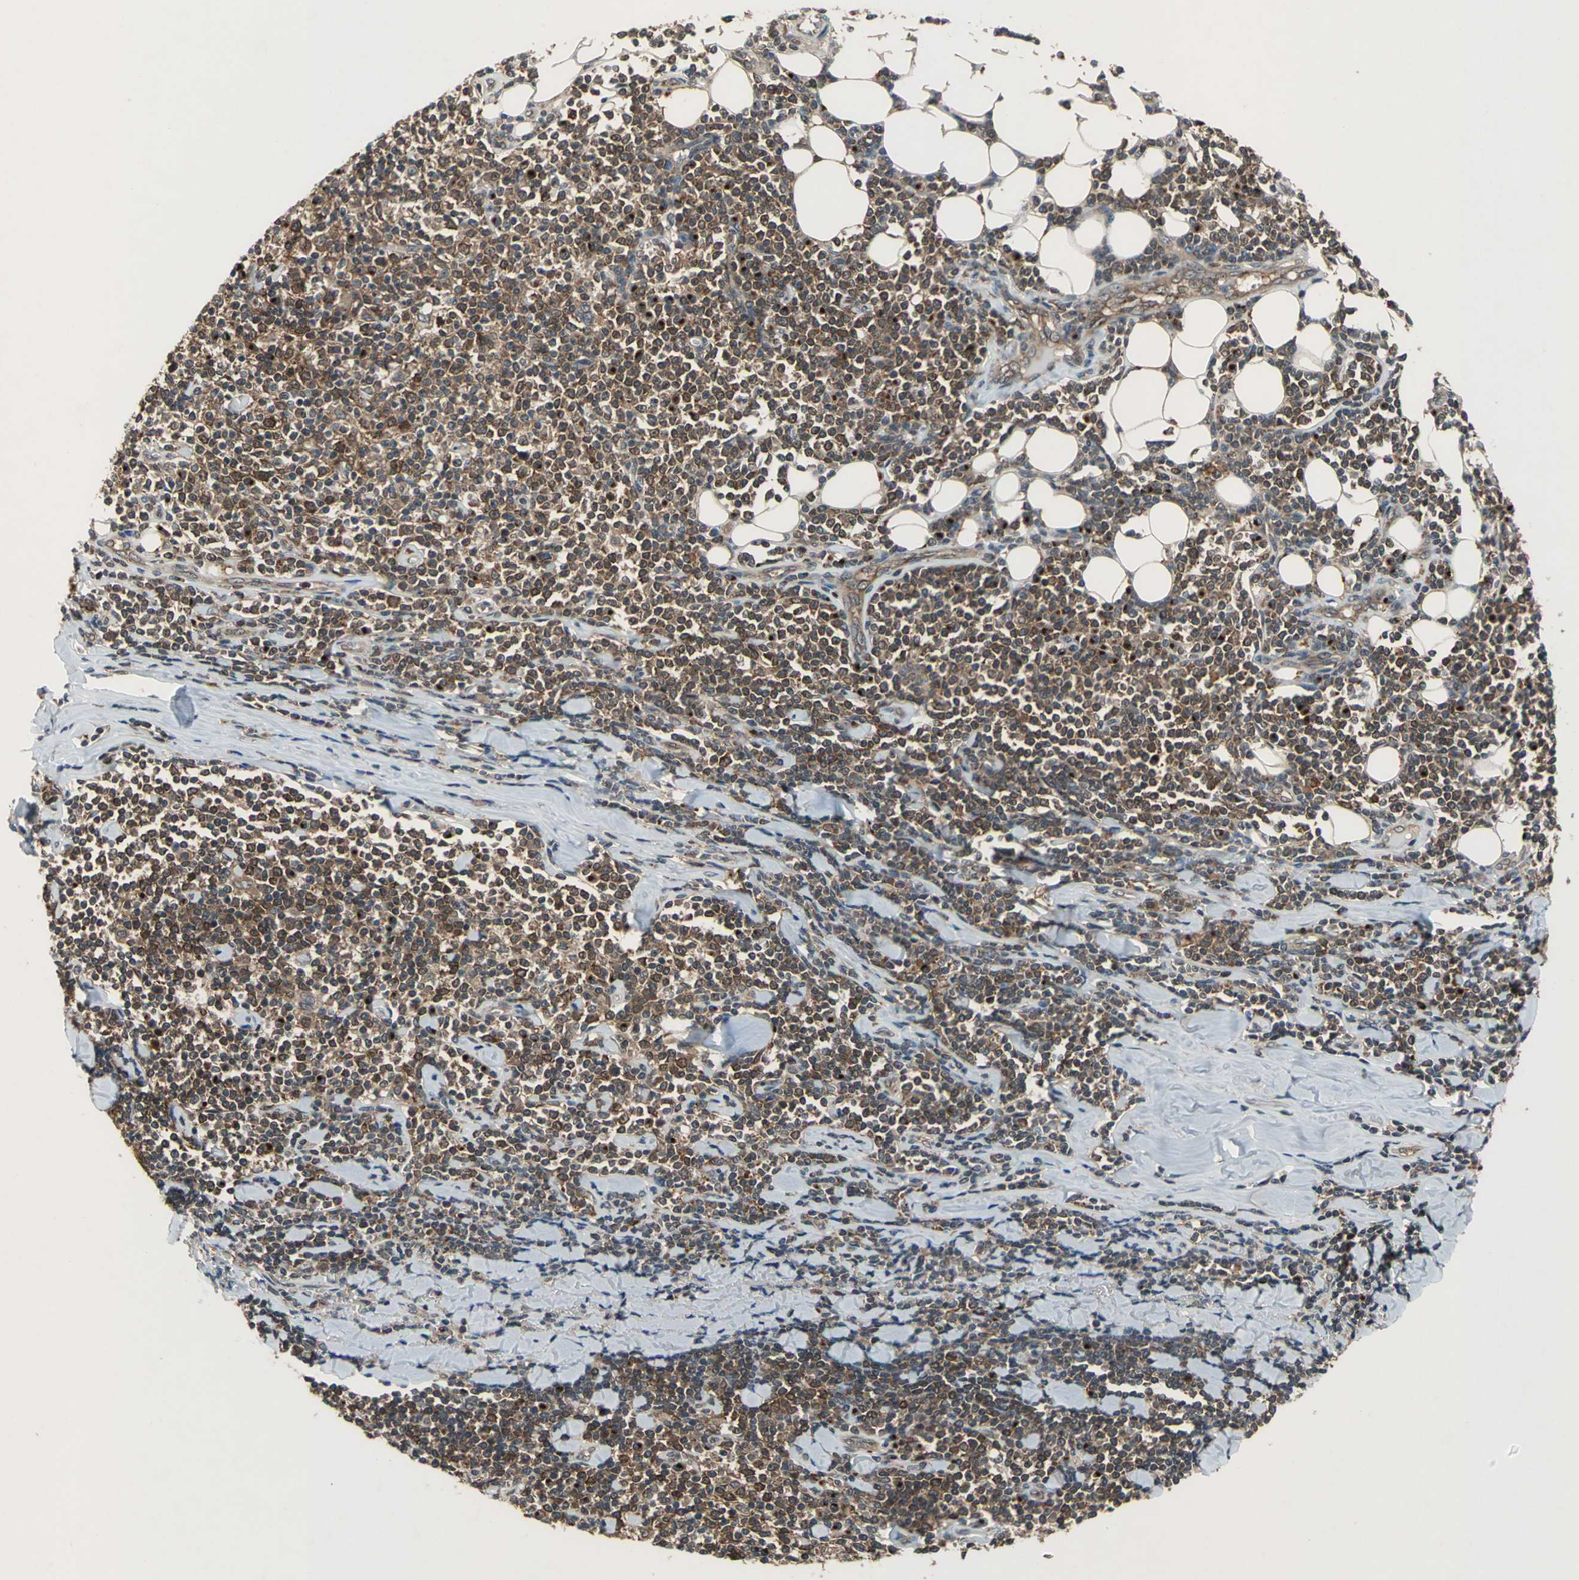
{"staining": {"intensity": "moderate", "quantity": ">75%", "location": "cytoplasmic/membranous"}, "tissue": "lymphoma", "cell_type": "Tumor cells", "image_type": "cancer", "snomed": [{"axis": "morphology", "description": "Malignant lymphoma, non-Hodgkin's type, Low grade"}, {"axis": "topography", "description": "Soft tissue"}], "caption": "An immunohistochemistry histopathology image of neoplastic tissue is shown. Protein staining in brown shows moderate cytoplasmic/membranous positivity in malignant lymphoma, non-Hodgkin's type (low-grade) within tumor cells.", "gene": "NFKBIE", "patient": {"sex": "male", "age": 92}}